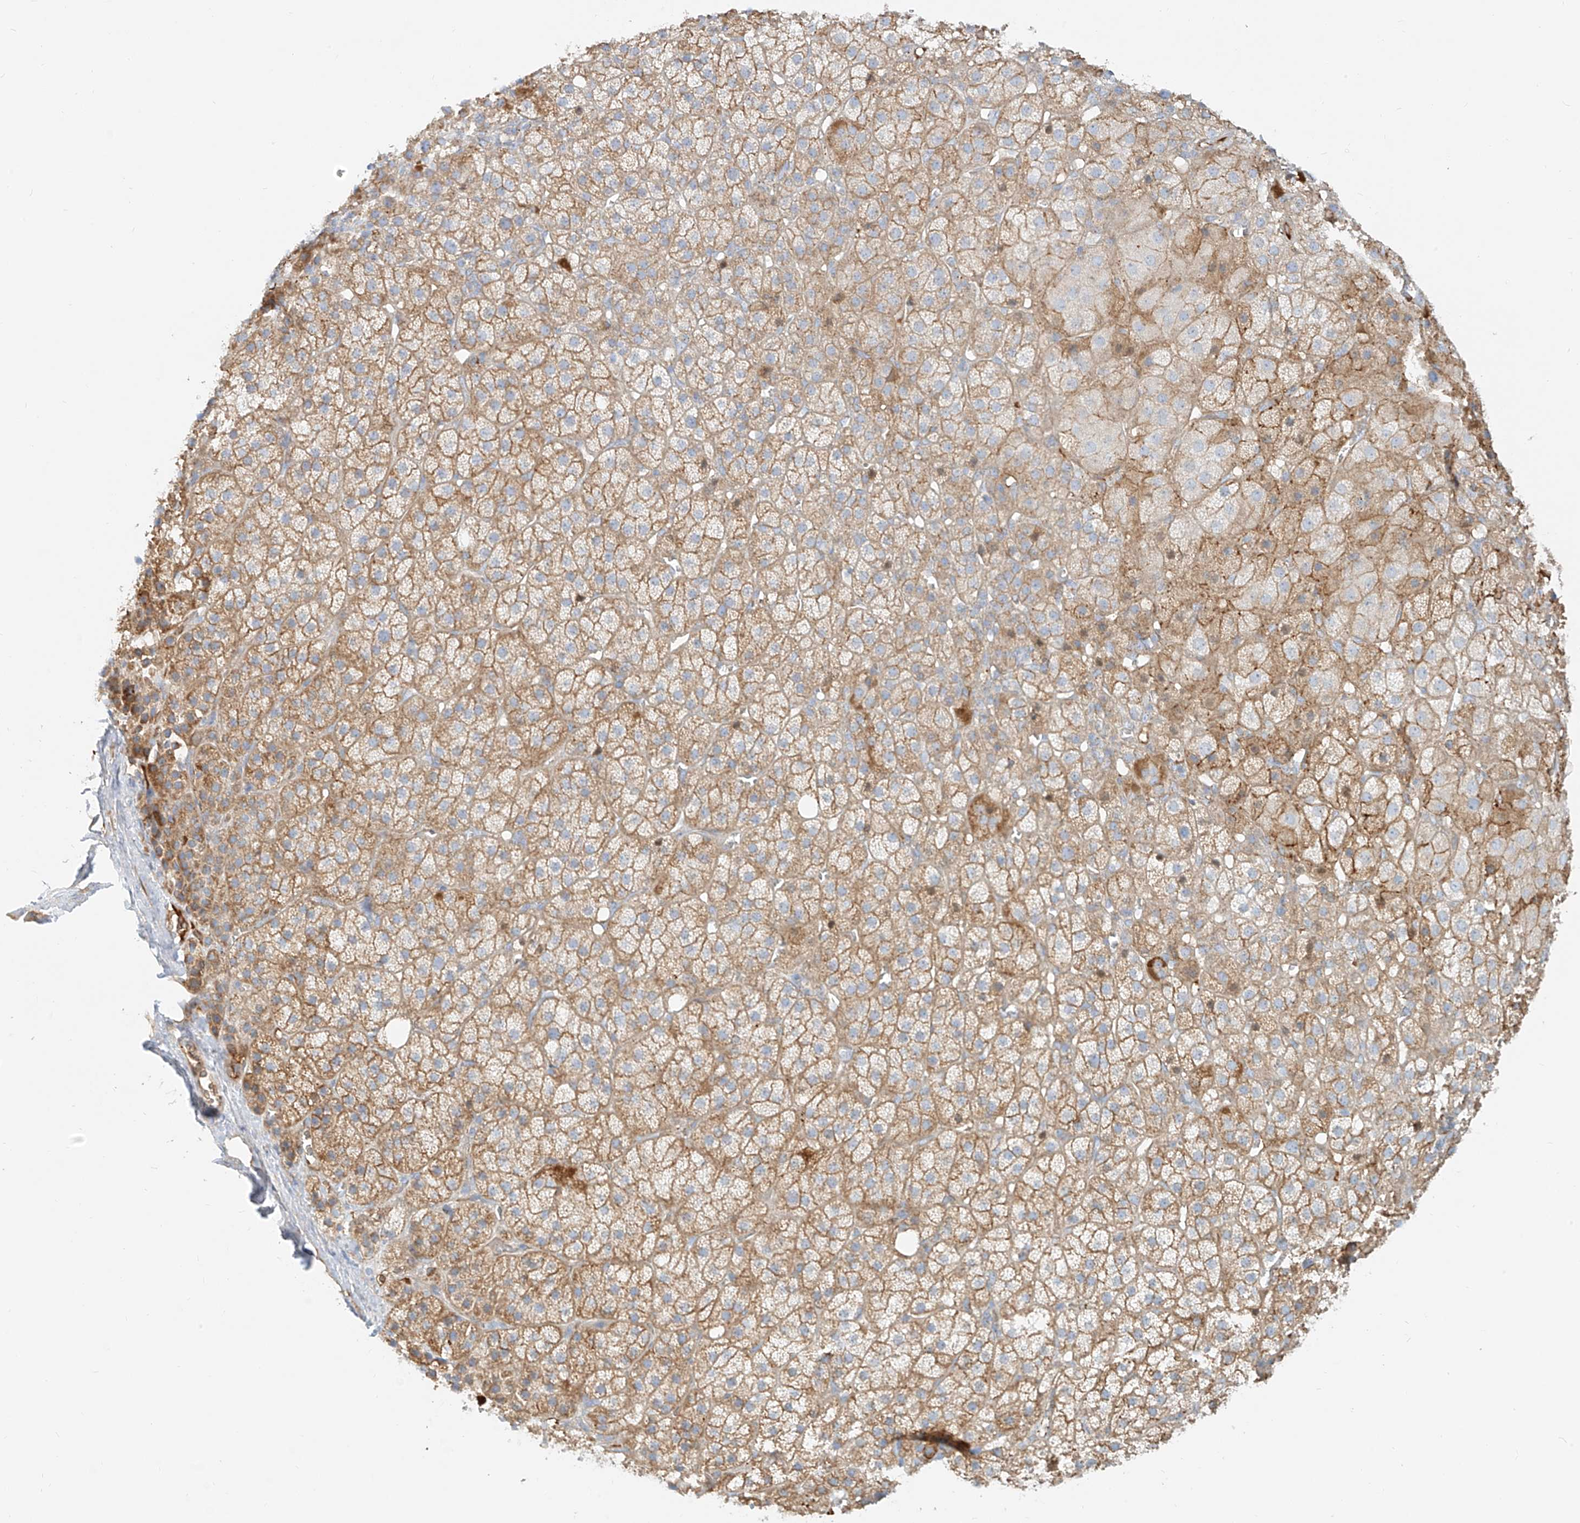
{"staining": {"intensity": "moderate", "quantity": "25%-75%", "location": "cytoplasmic/membranous"}, "tissue": "adrenal gland", "cell_type": "Glandular cells", "image_type": "normal", "snomed": [{"axis": "morphology", "description": "Normal tissue, NOS"}, {"axis": "topography", "description": "Adrenal gland"}], "caption": "Normal adrenal gland was stained to show a protein in brown. There is medium levels of moderate cytoplasmic/membranous expression in about 25%-75% of glandular cells. (IHC, brightfield microscopy, high magnification).", "gene": "OCSTAMP", "patient": {"sex": "female", "age": 57}}